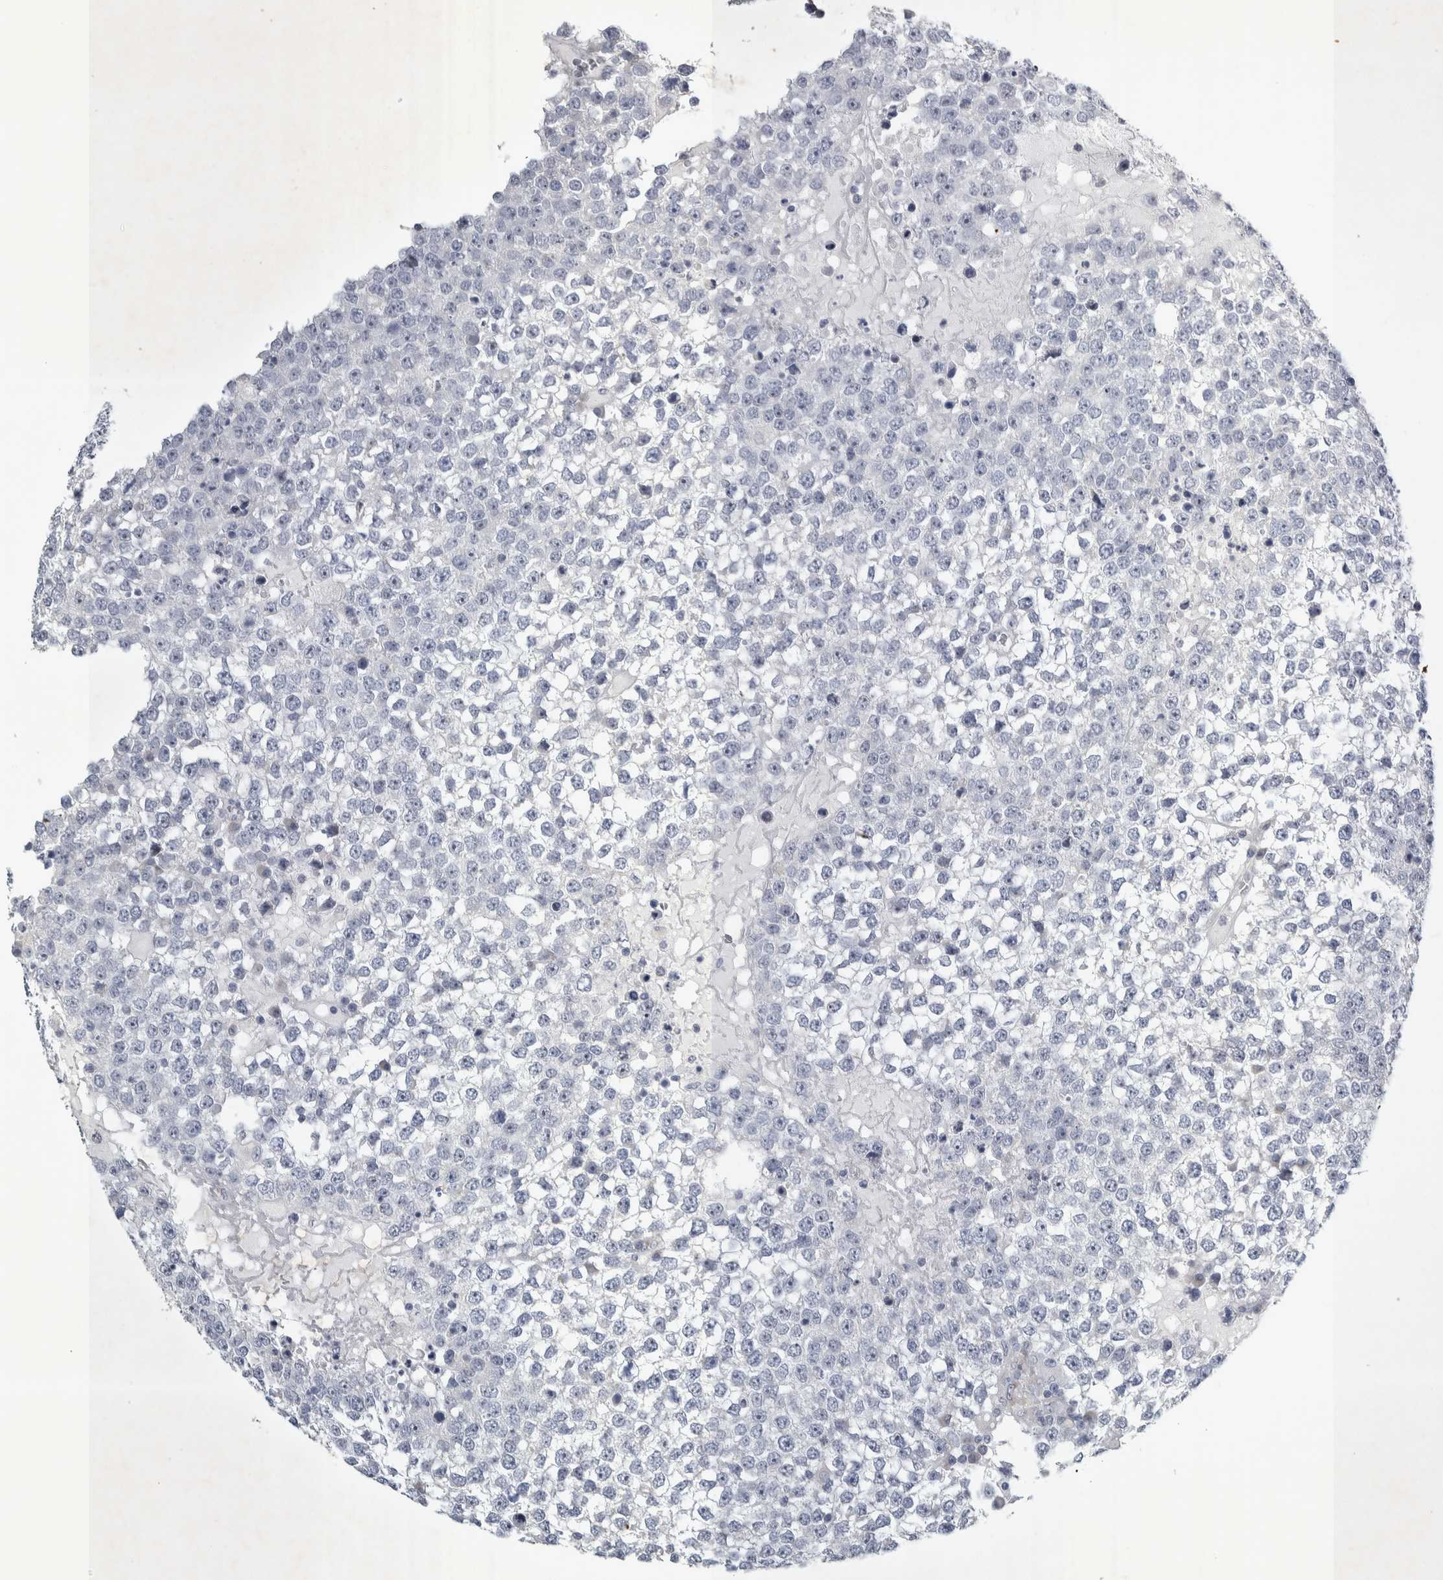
{"staining": {"intensity": "negative", "quantity": "none", "location": "none"}, "tissue": "testis cancer", "cell_type": "Tumor cells", "image_type": "cancer", "snomed": [{"axis": "morphology", "description": "Seminoma, NOS"}, {"axis": "topography", "description": "Testis"}], "caption": "A high-resolution histopathology image shows immunohistochemistry (IHC) staining of testis cancer (seminoma), which displays no significant positivity in tumor cells. The staining is performed using DAB (3,3'-diaminobenzidine) brown chromogen with nuclei counter-stained in using hematoxylin.", "gene": "FXYD7", "patient": {"sex": "male", "age": 65}}